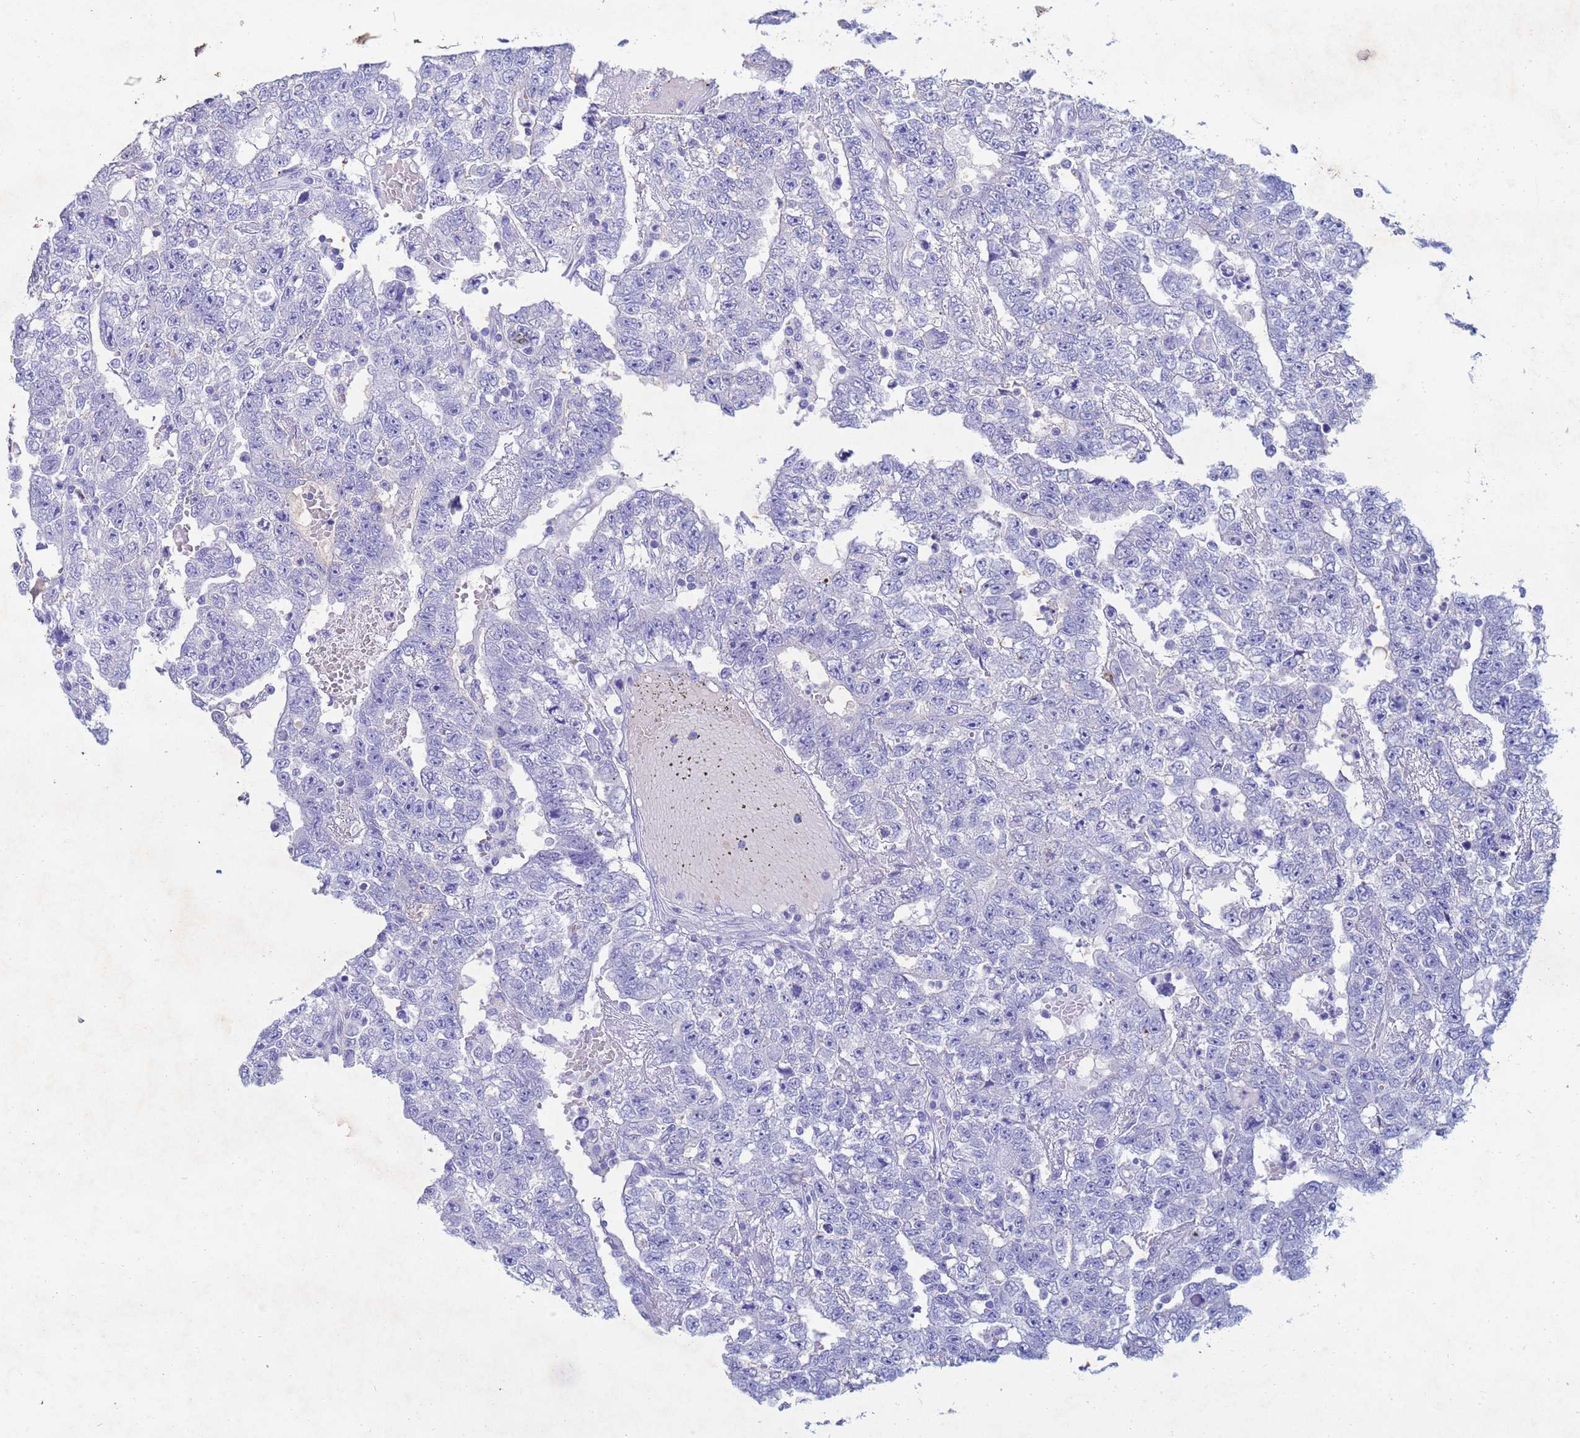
{"staining": {"intensity": "negative", "quantity": "none", "location": "none"}, "tissue": "testis cancer", "cell_type": "Tumor cells", "image_type": "cancer", "snomed": [{"axis": "morphology", "description": "Carcinoma, Embryonal, NOS"}, {"axis": "topography", "description": "Testis"}], "caption": "Image shows no protein staining in tumor cells of testis cancer (embryonal carcinoma) tissue. (DAB immunohistochemistry visualized using brightfield microscopy, high magnification).", "gene": "CSTB", "patient": {"sex": "male", "age": 25}}